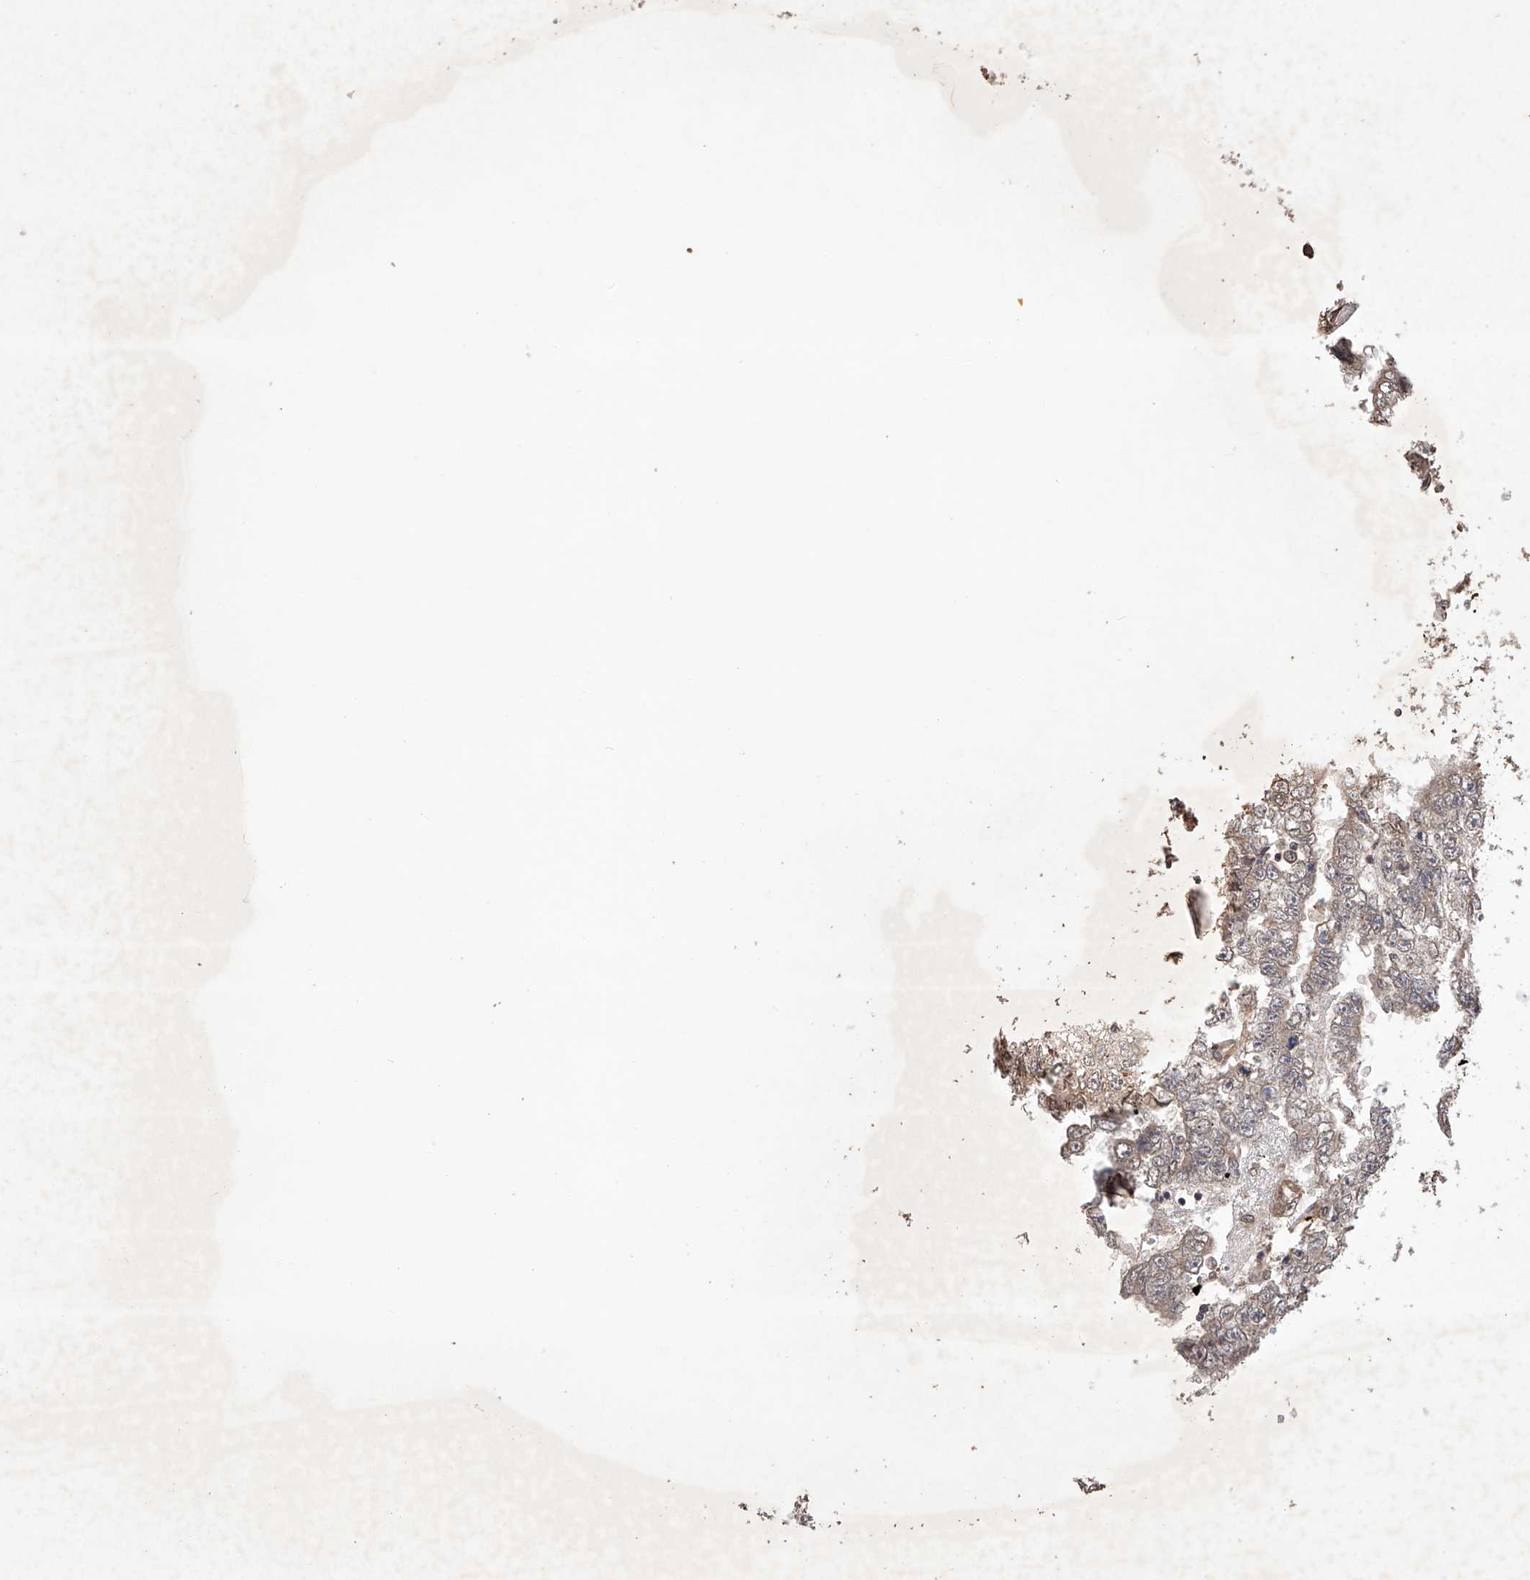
{"staining": {"intensity": "weak", "quantity": "<25%", "location": "cytoplasmic/membranous"}, "tissue": "testis cancer", "cell_type": "Tumor cells", "image_type": "cancer", "snomed": [{"axis": "morphology", "description": "Carcinoma, Embryonal, NOS"}, {"axis": "topography", "description": "Testis"}], "caption": "Tumor cells are negative for brown protein staining in embryonal carcinoma (testis).", "gene": "LURAP1", "patient": {"sex": "male", "age": 25}}